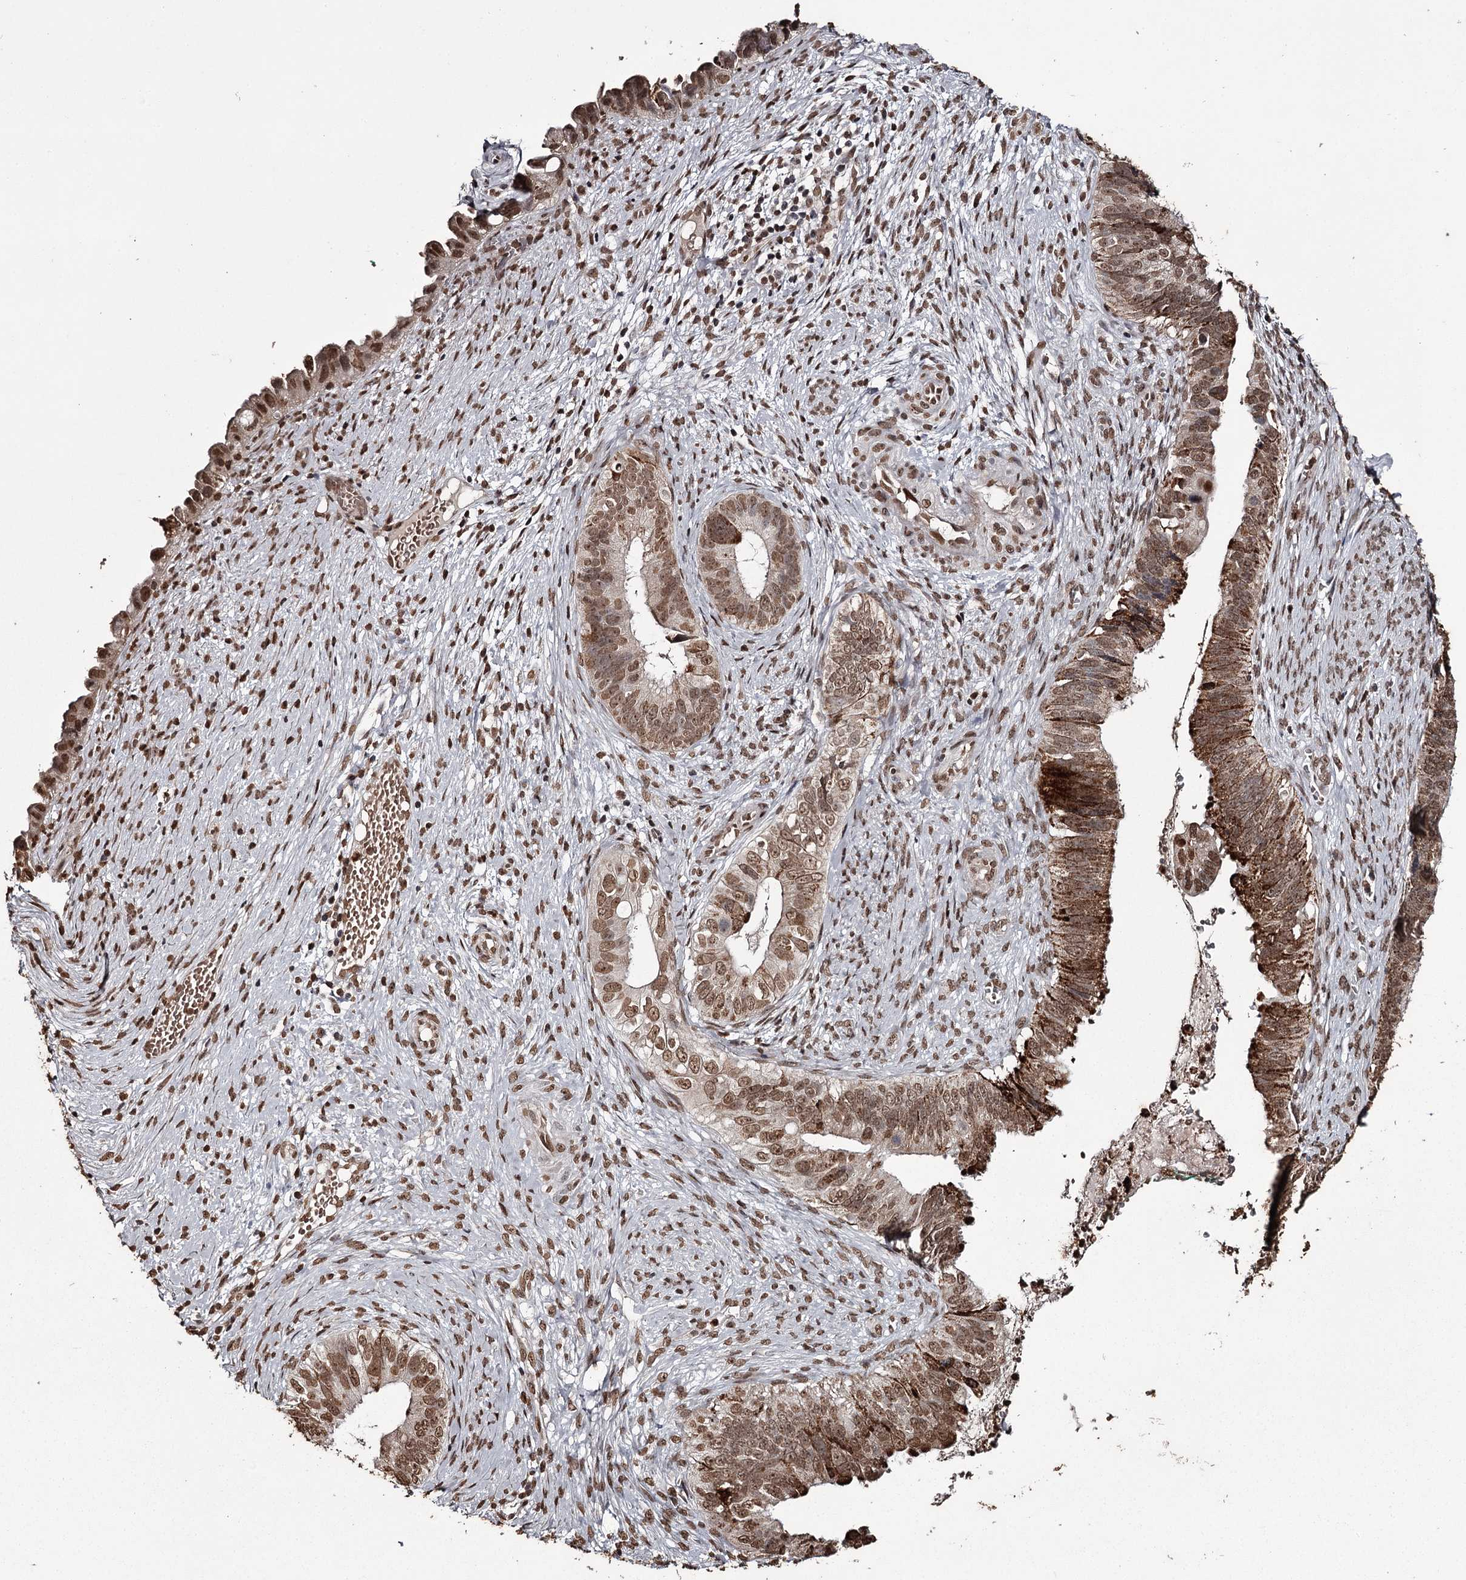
{"staining": {"intensity": "strong", "quantity": ">75%", "location": "cytoplasmic/membranous,nuclear"}, "tissue": "cervical cancer", "cell_type": "Tumor cells", "image_type": "cancer", "snomed": [{"axis": "morphology", "description": "Adenocarcinoma, NOS"}, {"axis": "topography", "description": "Cervix"}], "caption": "DAB immunohistochemical staining of cervical cancer (adenocarcinoma) demonstrates strong cytoplasmic/membranous and nuclear protein staining in approximately >75% of tumor cells.", "gene": "THYN1", "patient": {"sex": "female", "age": 42}}